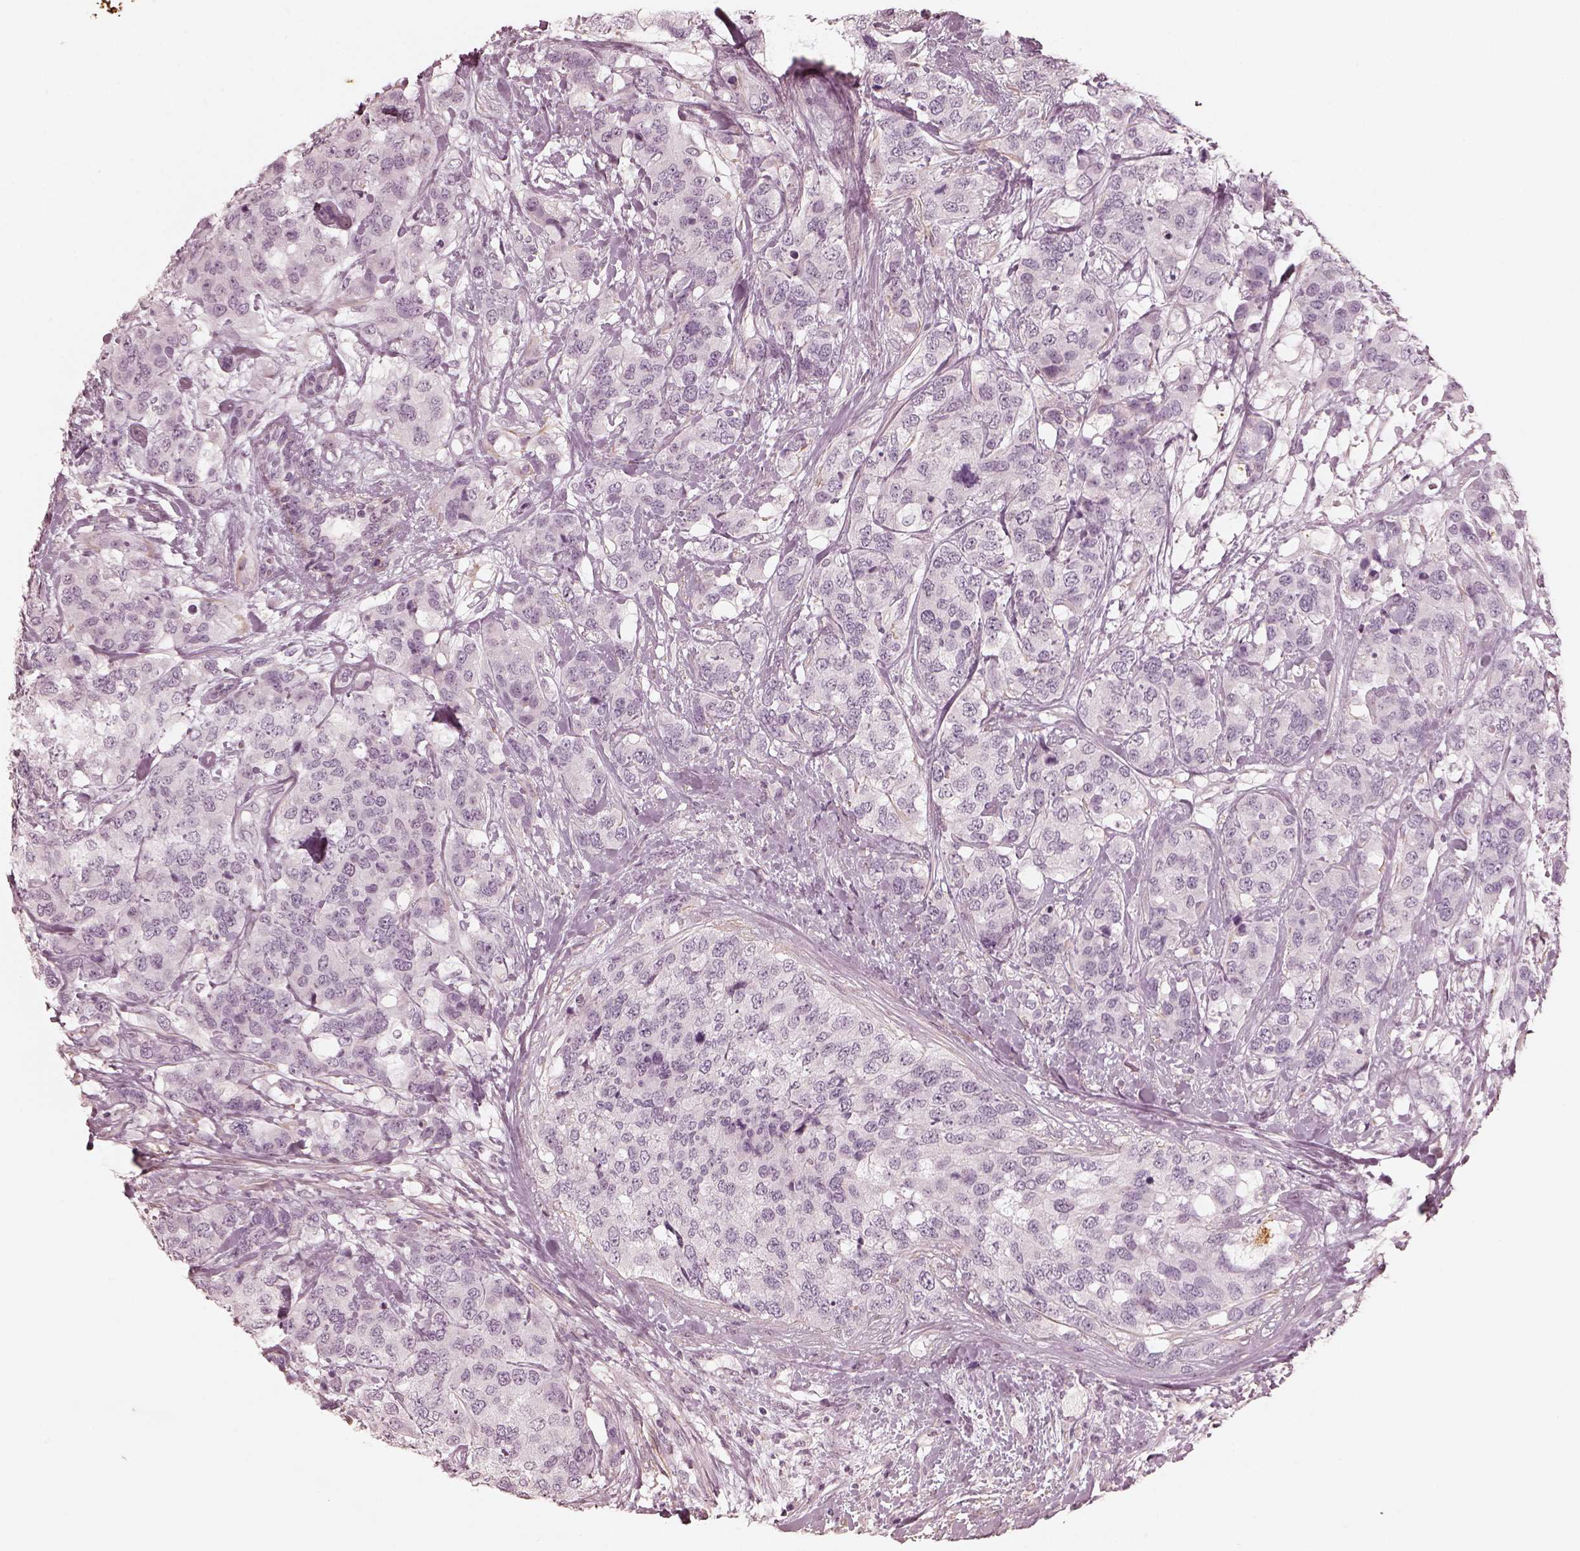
{"staining": {"intensity": "negative", "quantity": "none", "location": "none"}, "tissue": "breast cancer", "cell_type": "Tumor cells", "image_type": "cancer", "snomed": [{"axis": "morphology", "description": "Lobular carcinoma"}, {"axis": "topography", "description": "Breast"}], "caption": "There is no significant positivity in tumor cells of breast cancer (lobular carcinoma). Nuclei are stained in blue.", "gene": "ADRB3", "patient": {"sex": "female", "age": 59}}